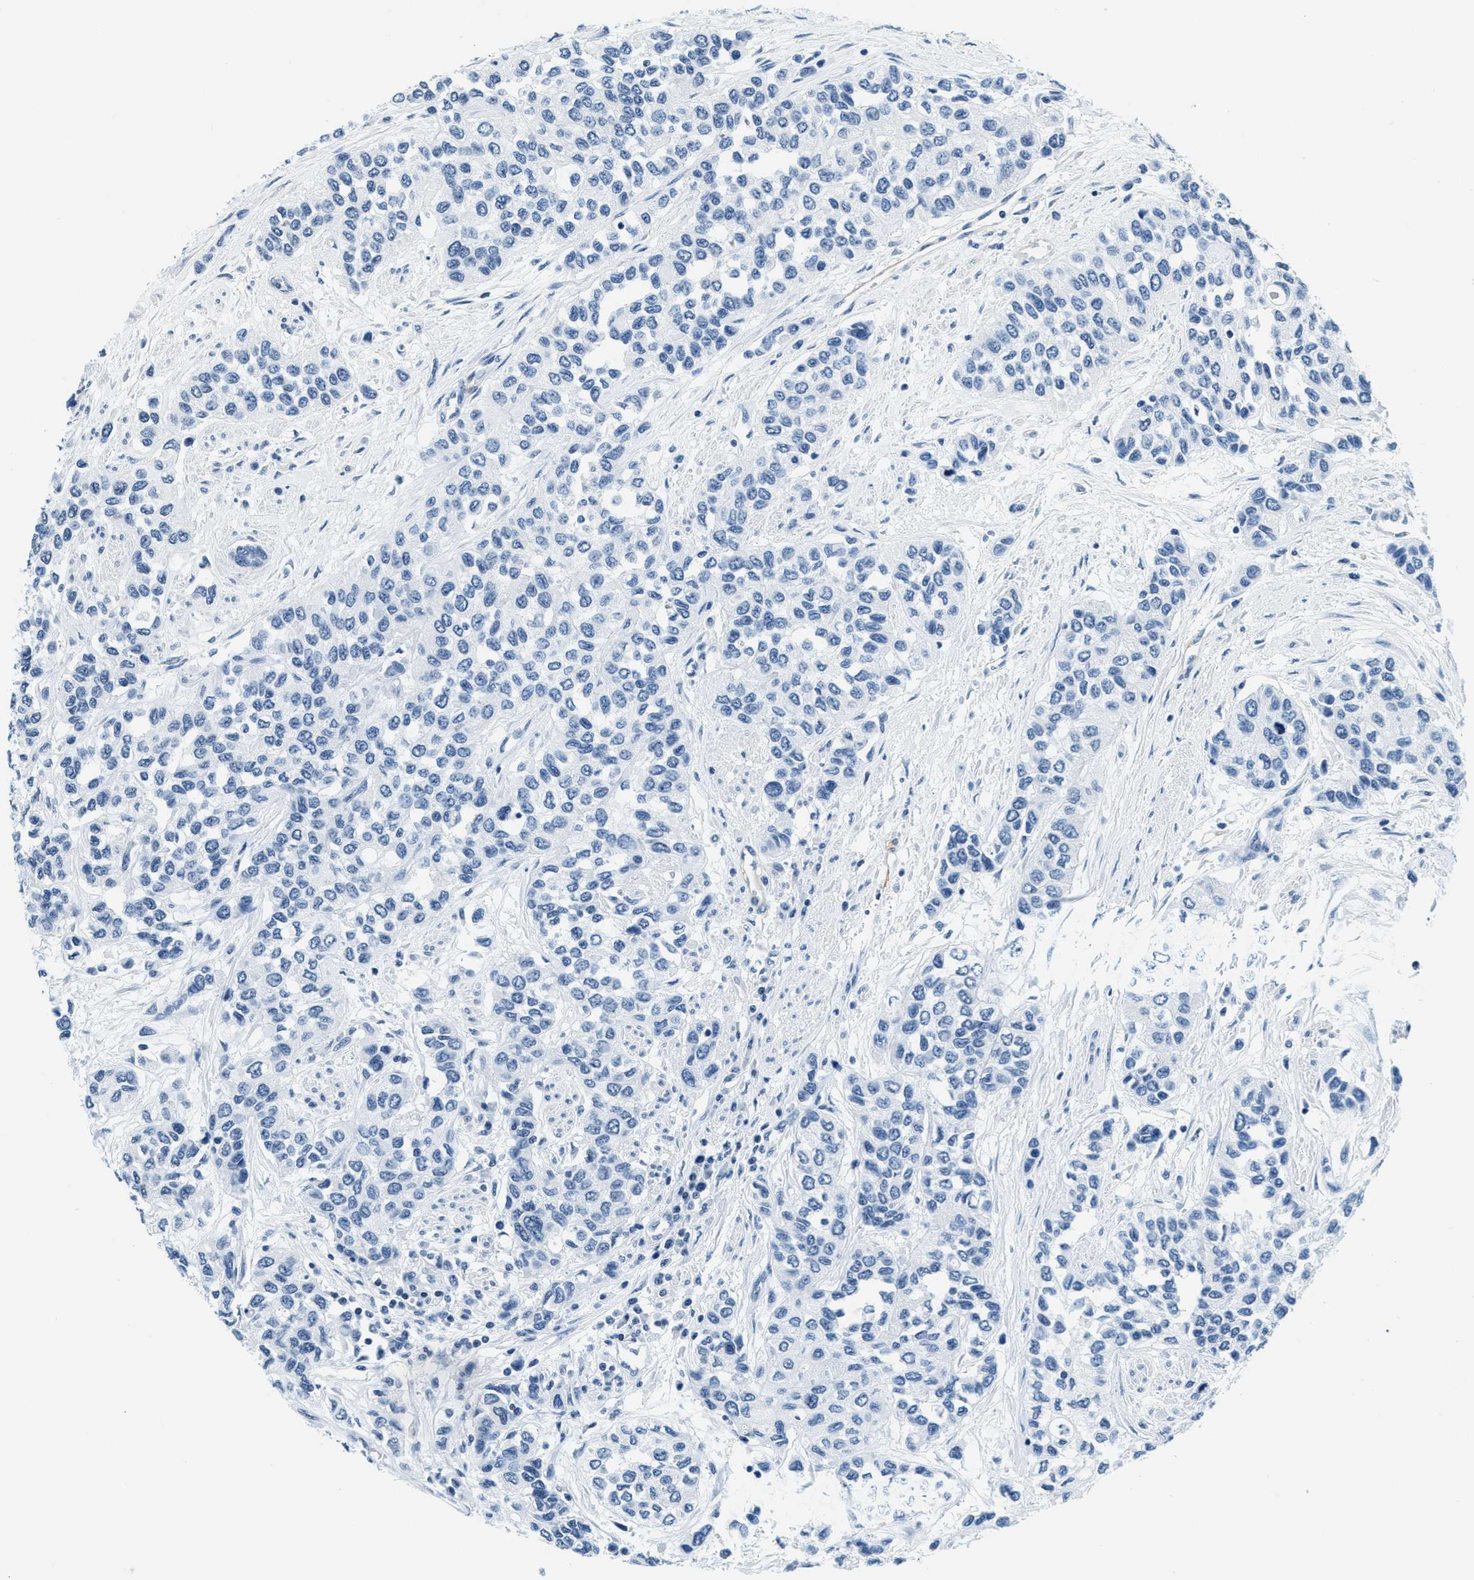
{"staining": {"intensity": "negative", "quantity": "none", "location": "none"}, "tissue": "urothelial cancer", "cell_type": "Tumor cells", "image_type": "cancer", "snomed": [{"axis": "morphology", "description": "Urothelial carcinoma, High grade"}, {"axis": "topography", "description": "Urinary bladder"}], "caption": "There is no significant staining in tumor cells of high-grade urothelial carcinoma.", "gene": "CA4", "patient": {"sex": "female", "age": 56}}